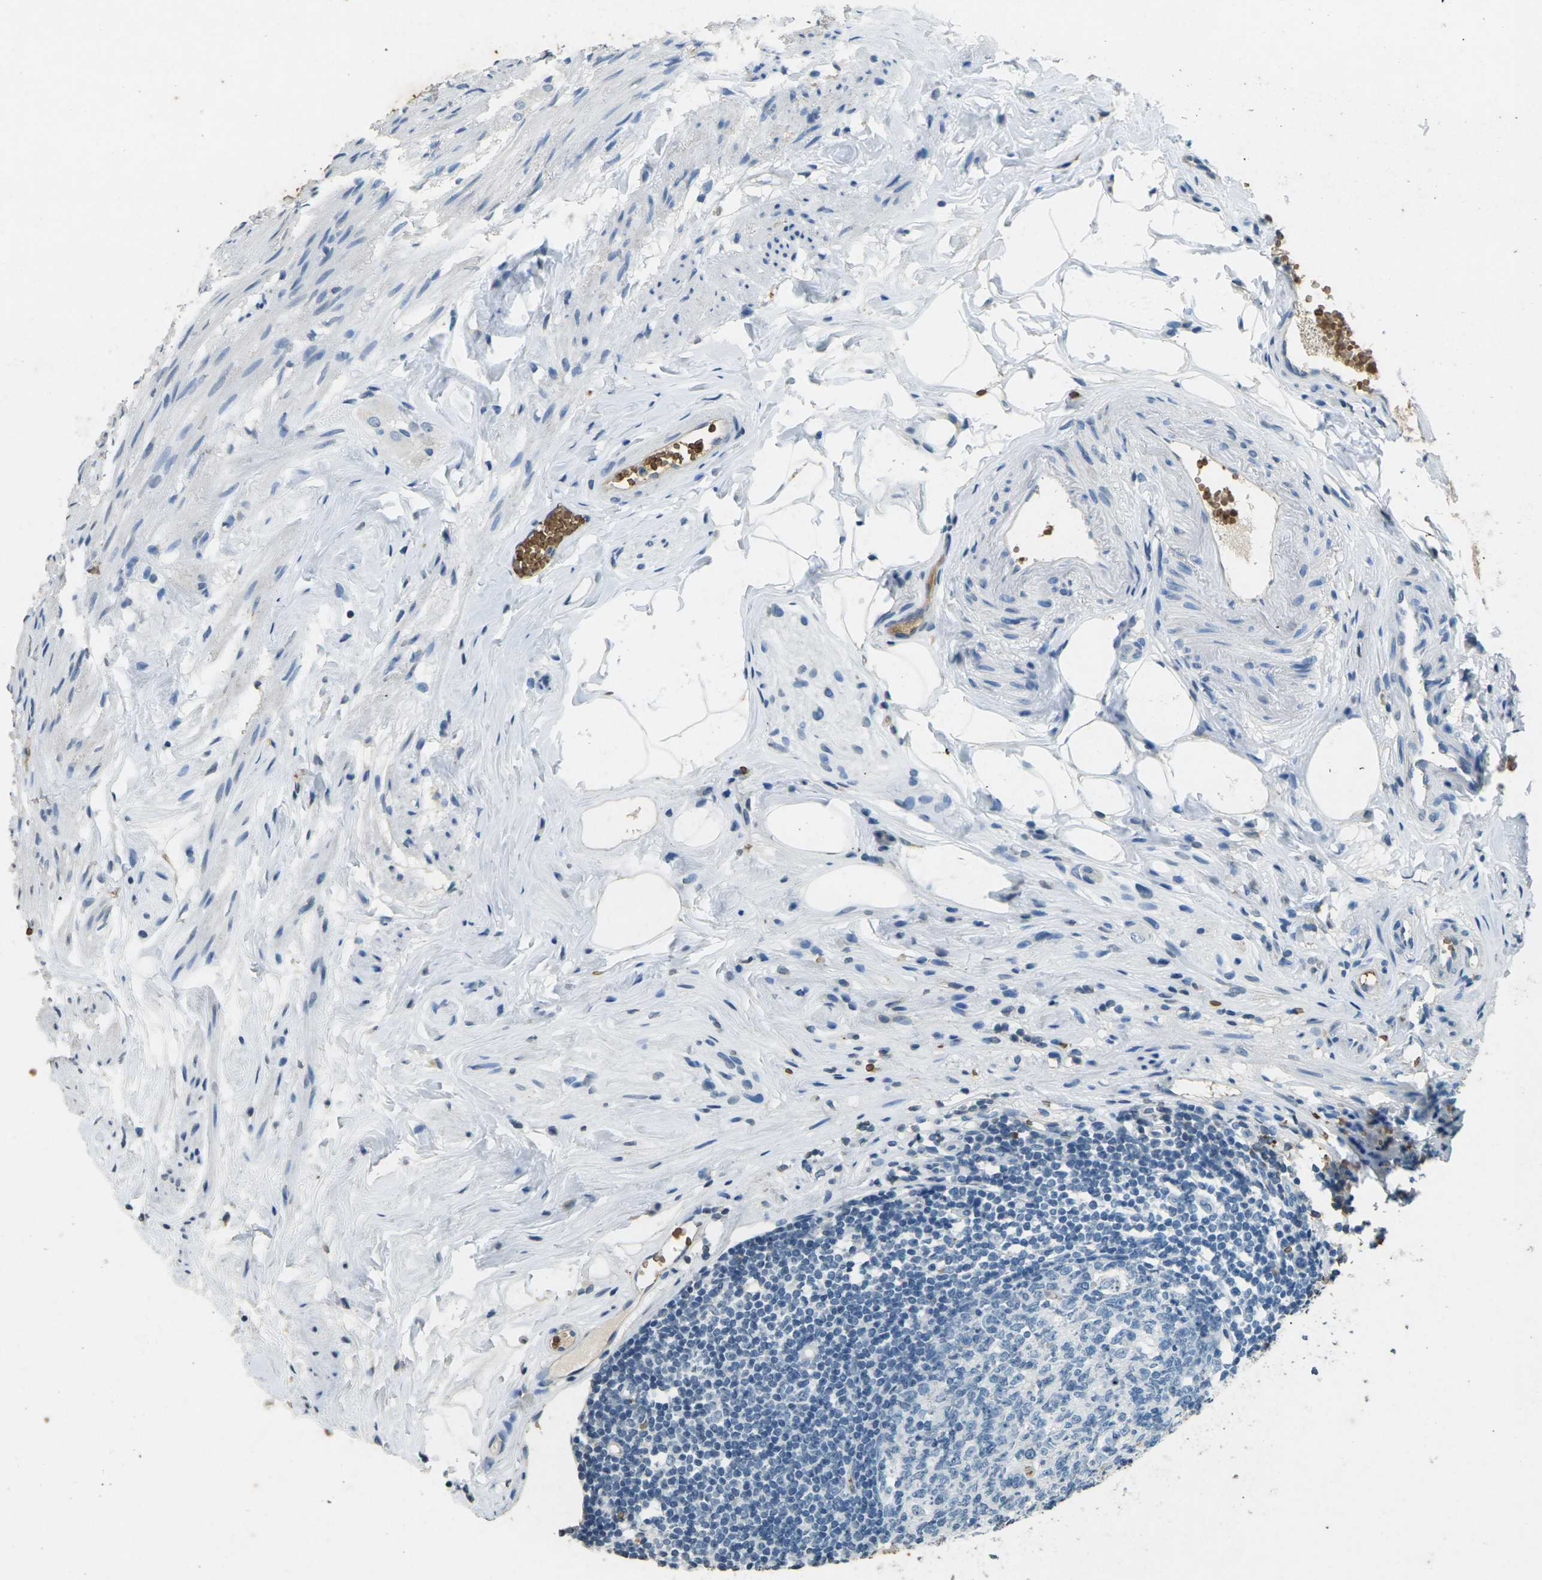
{"staining": {"intensity": "strong", "quantity": "25%-75%", "location": "cytoplasmic/membranous"}, "tissue": "appendix", "cell_type": "Glandular cells", "image_type": "normal", "snomed": [{"axis": "morphology", "description": "Normal tissue, NOS"}, {"axis": "topography", "description": "Appendix"}], "caption": "Appendix stained with immunohistochemistry (IHC) demonstrates strong cytoplasmic/membranous positivity in about 25%-75% of glandular cells.", "gene": "HBB", "patient": {"sex": "female", "age": 77}}